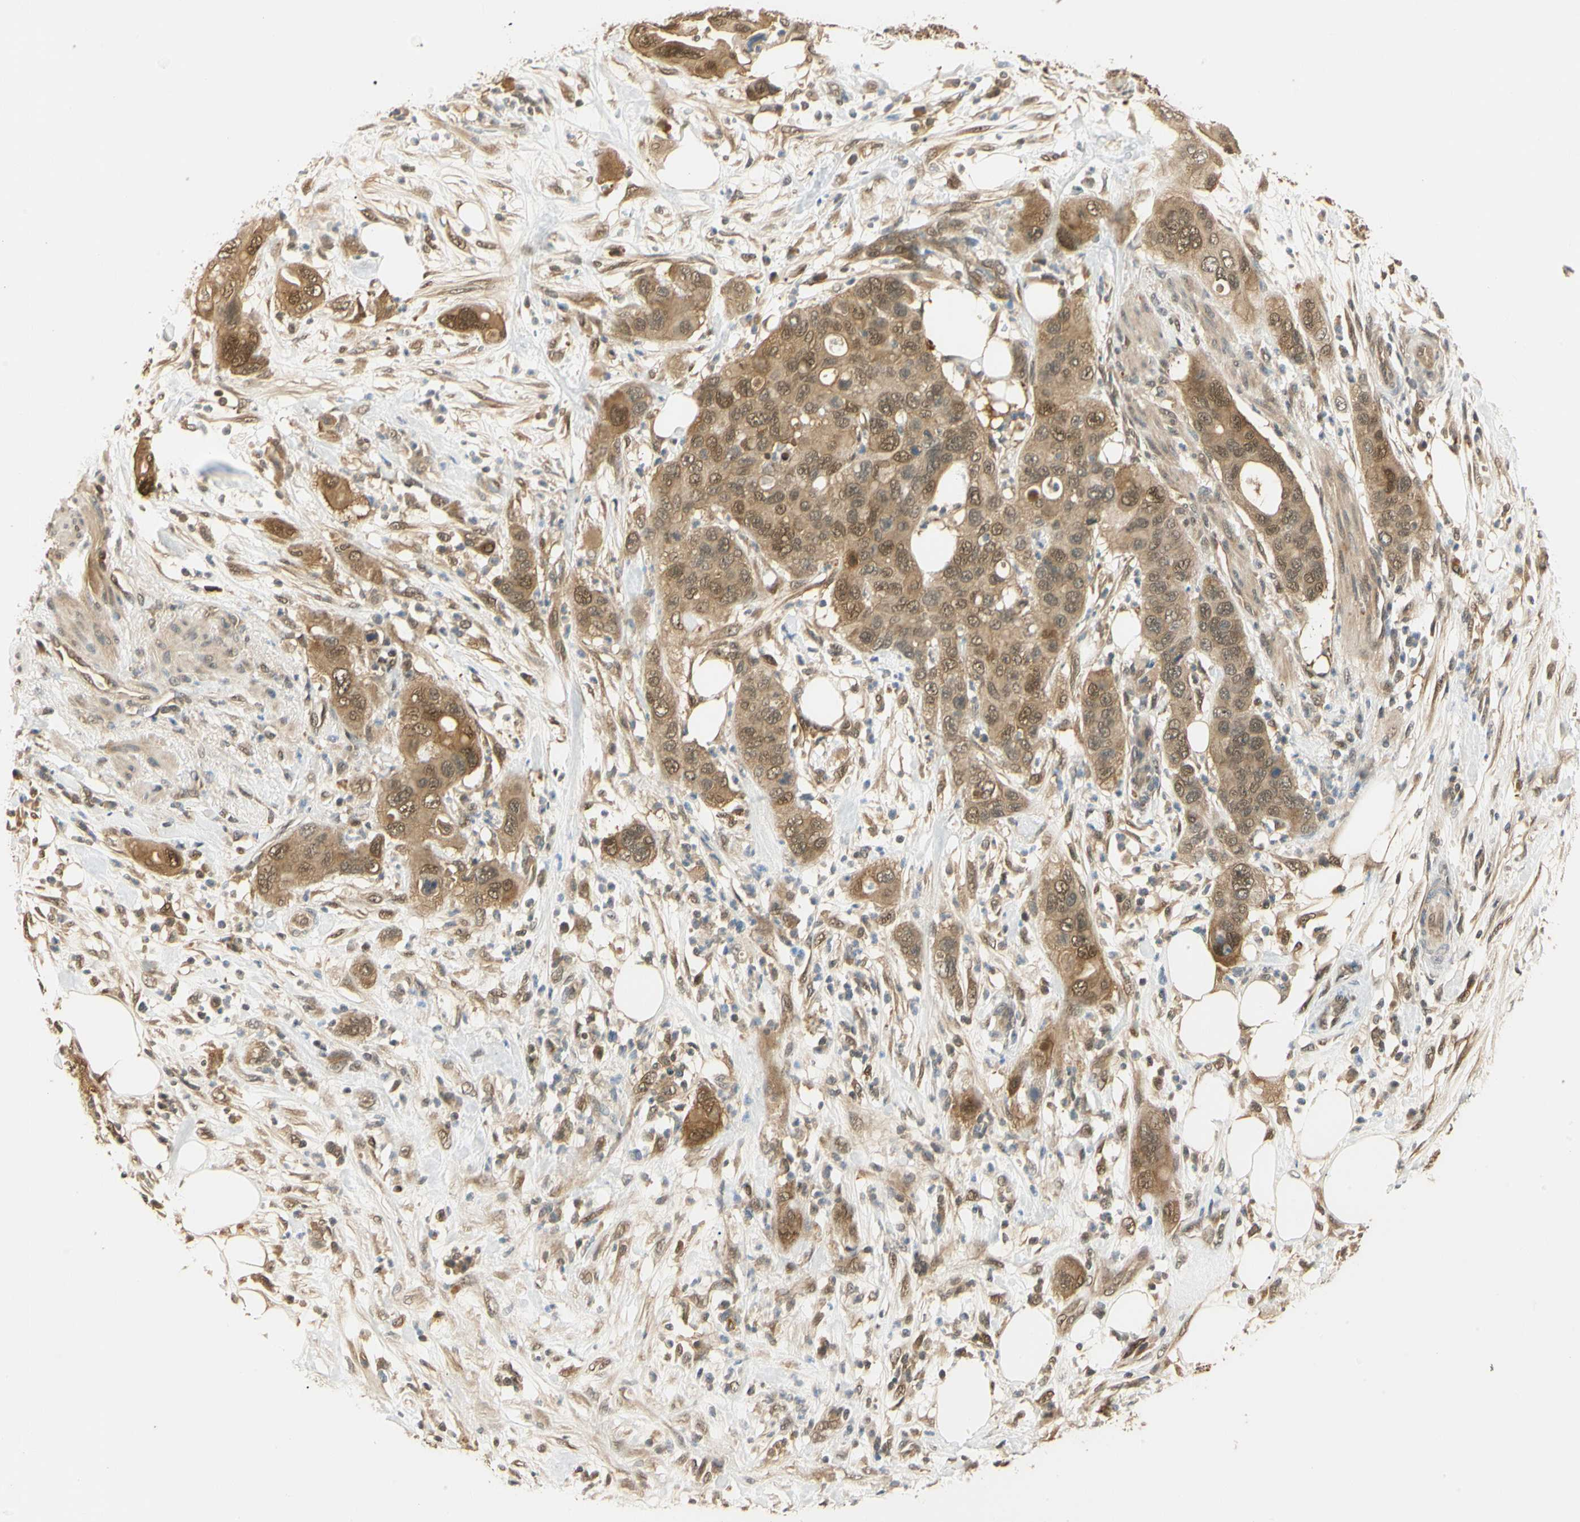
{"staining": {"intensity": "moderate", "quantity": ">75%", "location": "cytoplasmic/membranous,nuclear"}, "tissue": "pancreatic cancer", "cell_type": "Tumor cells", "image_type": "cancer", "snomed": [{"axis": "morphology", "description": "Adenocarcinoma, NOS"}, {"axis": "topography", "description": "Pancreas"}], "caption": "The histopathology image shows staining of pancreatic cancer, revealing moderate cytoplasmic/membranous and nuclear protein staining (brown color) within tumor cells.", "gene": "UBE2Z", "patient": {"sex": "female", "age": 71}}